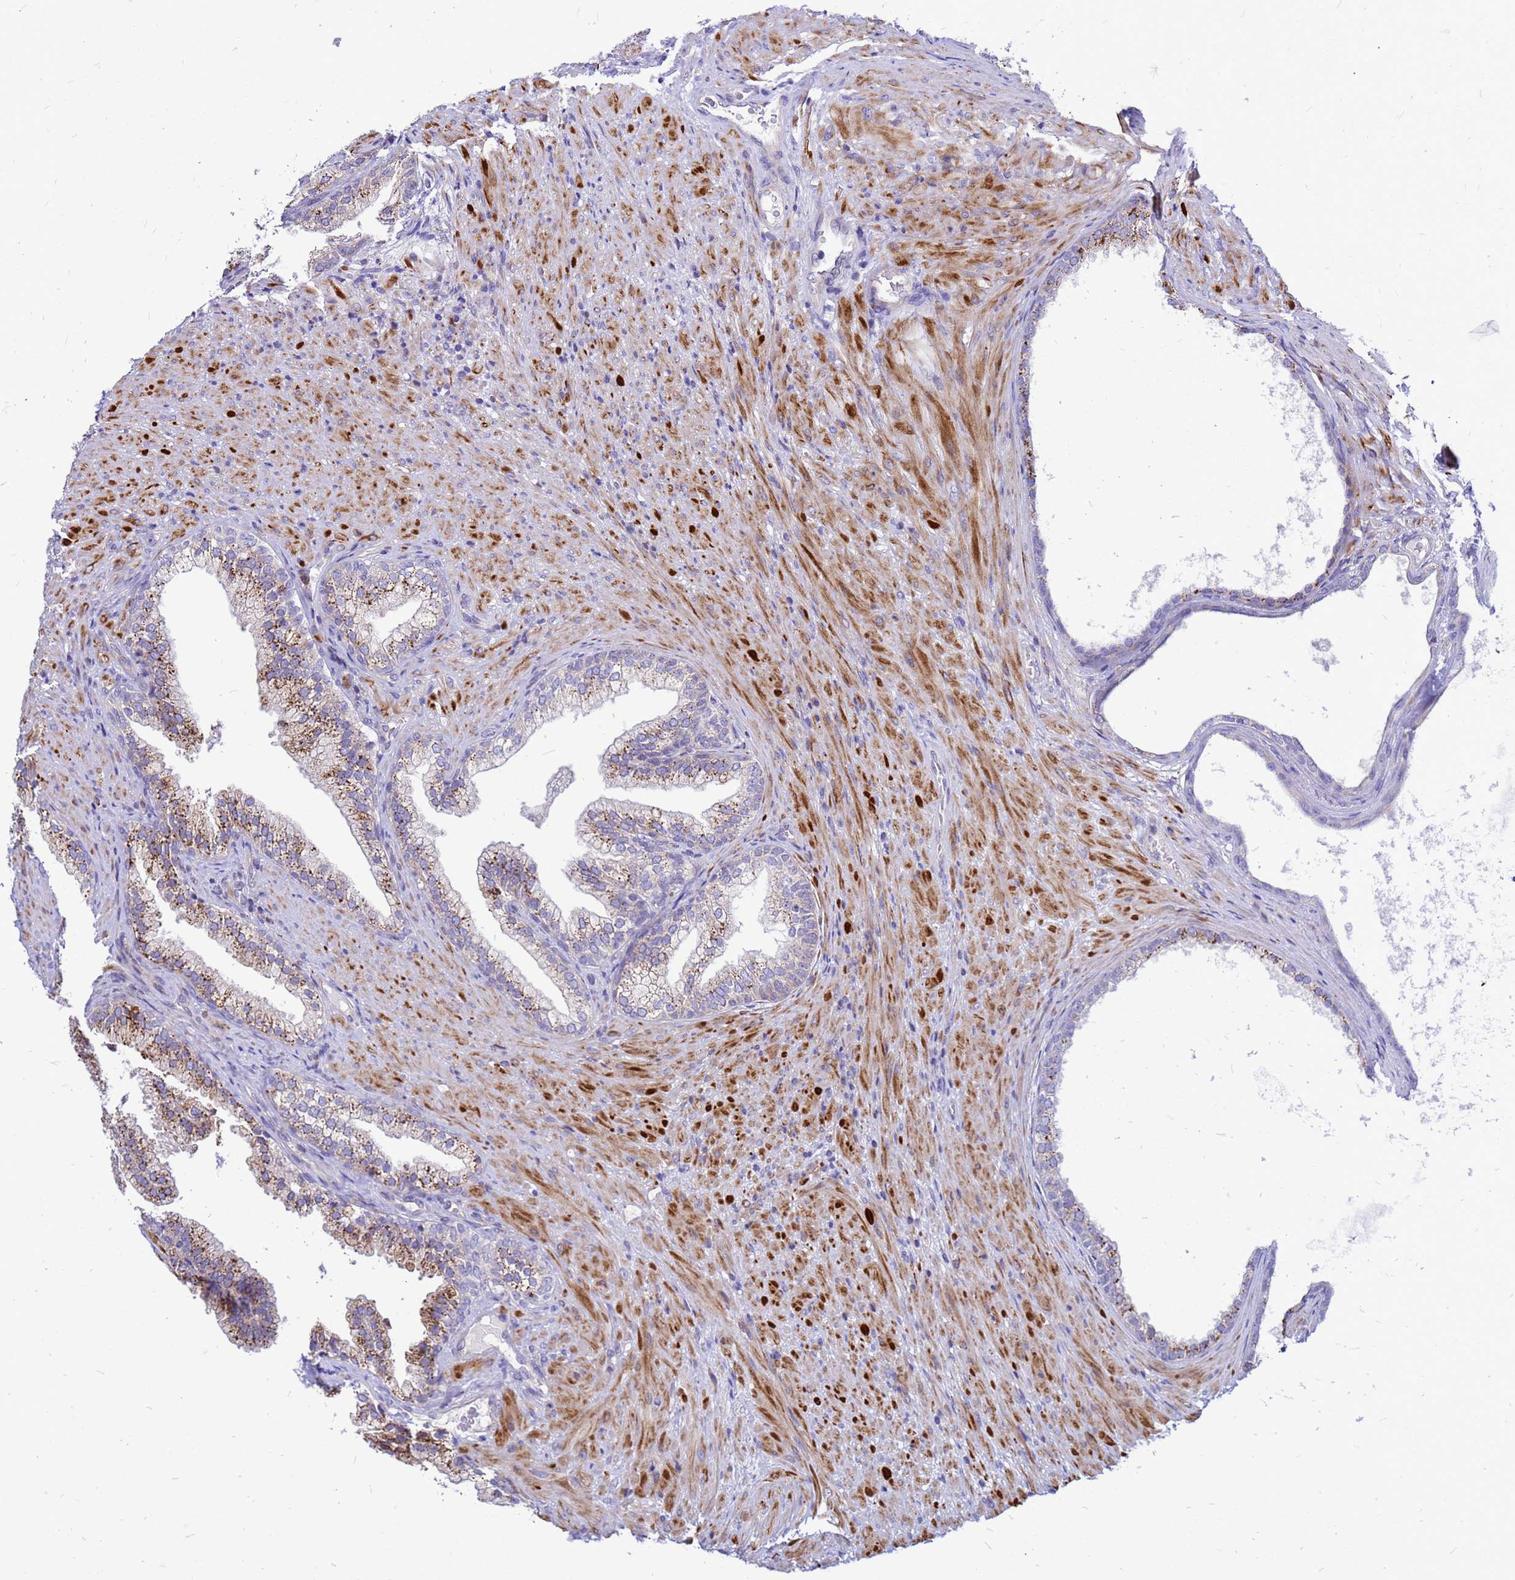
{"staining": {"intensity": "moderate", "quantity": "25%-75%", "location": "cytoplasmic/membranous"}, "tissue": "prostate", "cell_type": "Glandular cells", "image_type": "normal", "snomed": [{"axis": "morphology", "description": "Normal tissue, NOS"}, {"axis": "topography", "description": "Prostate"}], "caption": "The histopathology image demonstrates immunohistochemical staining of benign prostate. There is moderate cytoplasmic/membranous positivity is seen in about 25%-75% of glandular cells. (DAB (3,3'-diaminobenzidine) = brown stain, brightfield microscopy at high magnification).", "gene": "FHIP1A", "patient": {"sex": "male", "age": 76}}